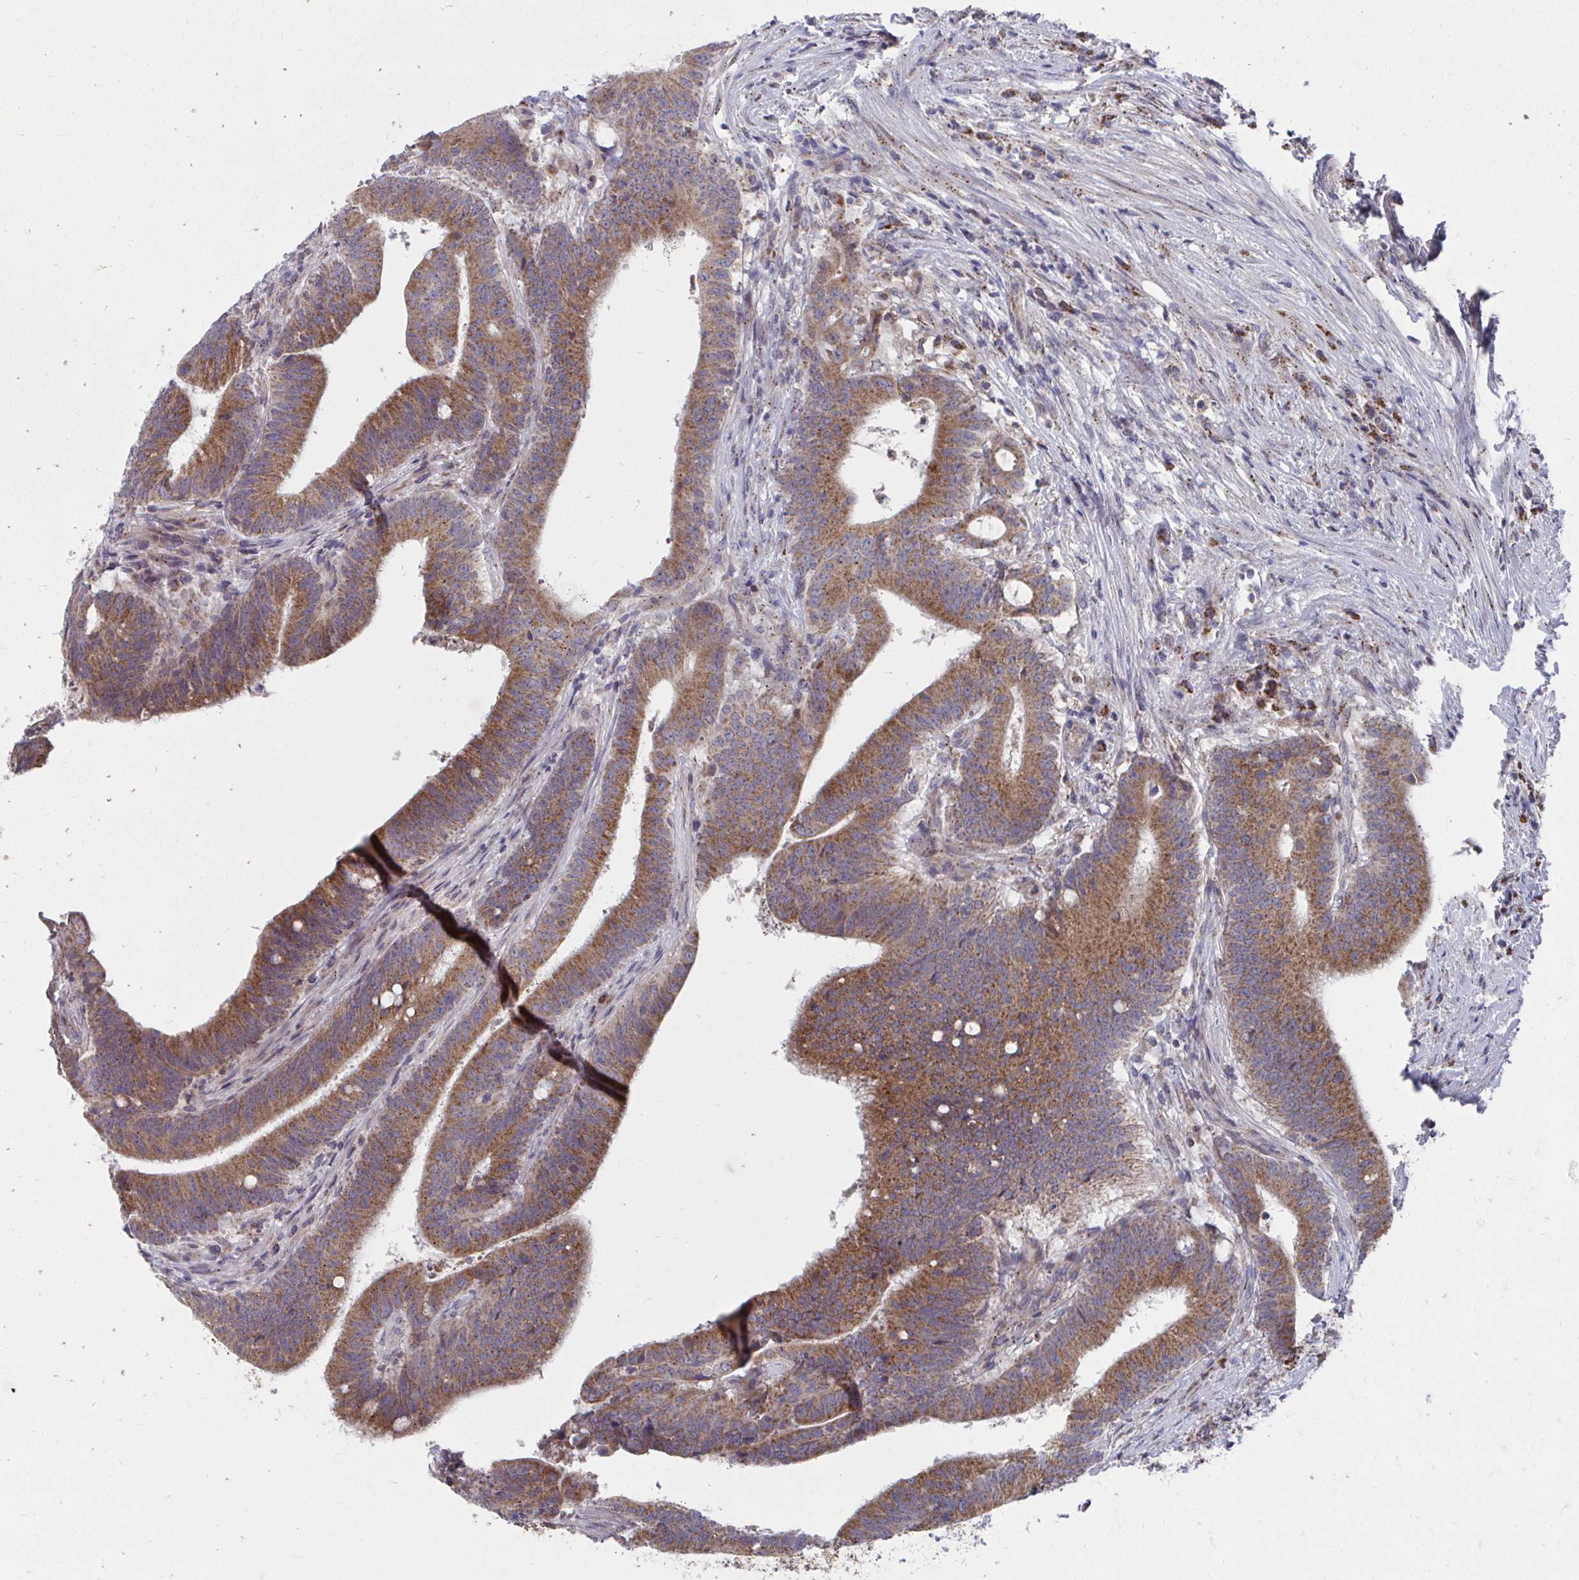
{"staining": {"intensity": "moderate", "quantity": ">75%", "location": "cytoplasmic/membranous"}, "tissue": "colorectal cancer", "cell_type": "Tumor cells", "image_type": "cancer", "snomed": [{"axis": "morphology", "description": "Adenocarcinoma, NOS"}, {"axis": "topography", "description": "Colon"}], "caption": "The immunohistochemical stain highlights moderate cytoplasmic/membranous positivity in tumor cells of colorectal cancer tissue.", "gene": "PEX3", "patient": {"sex": "female", "age": 43}}